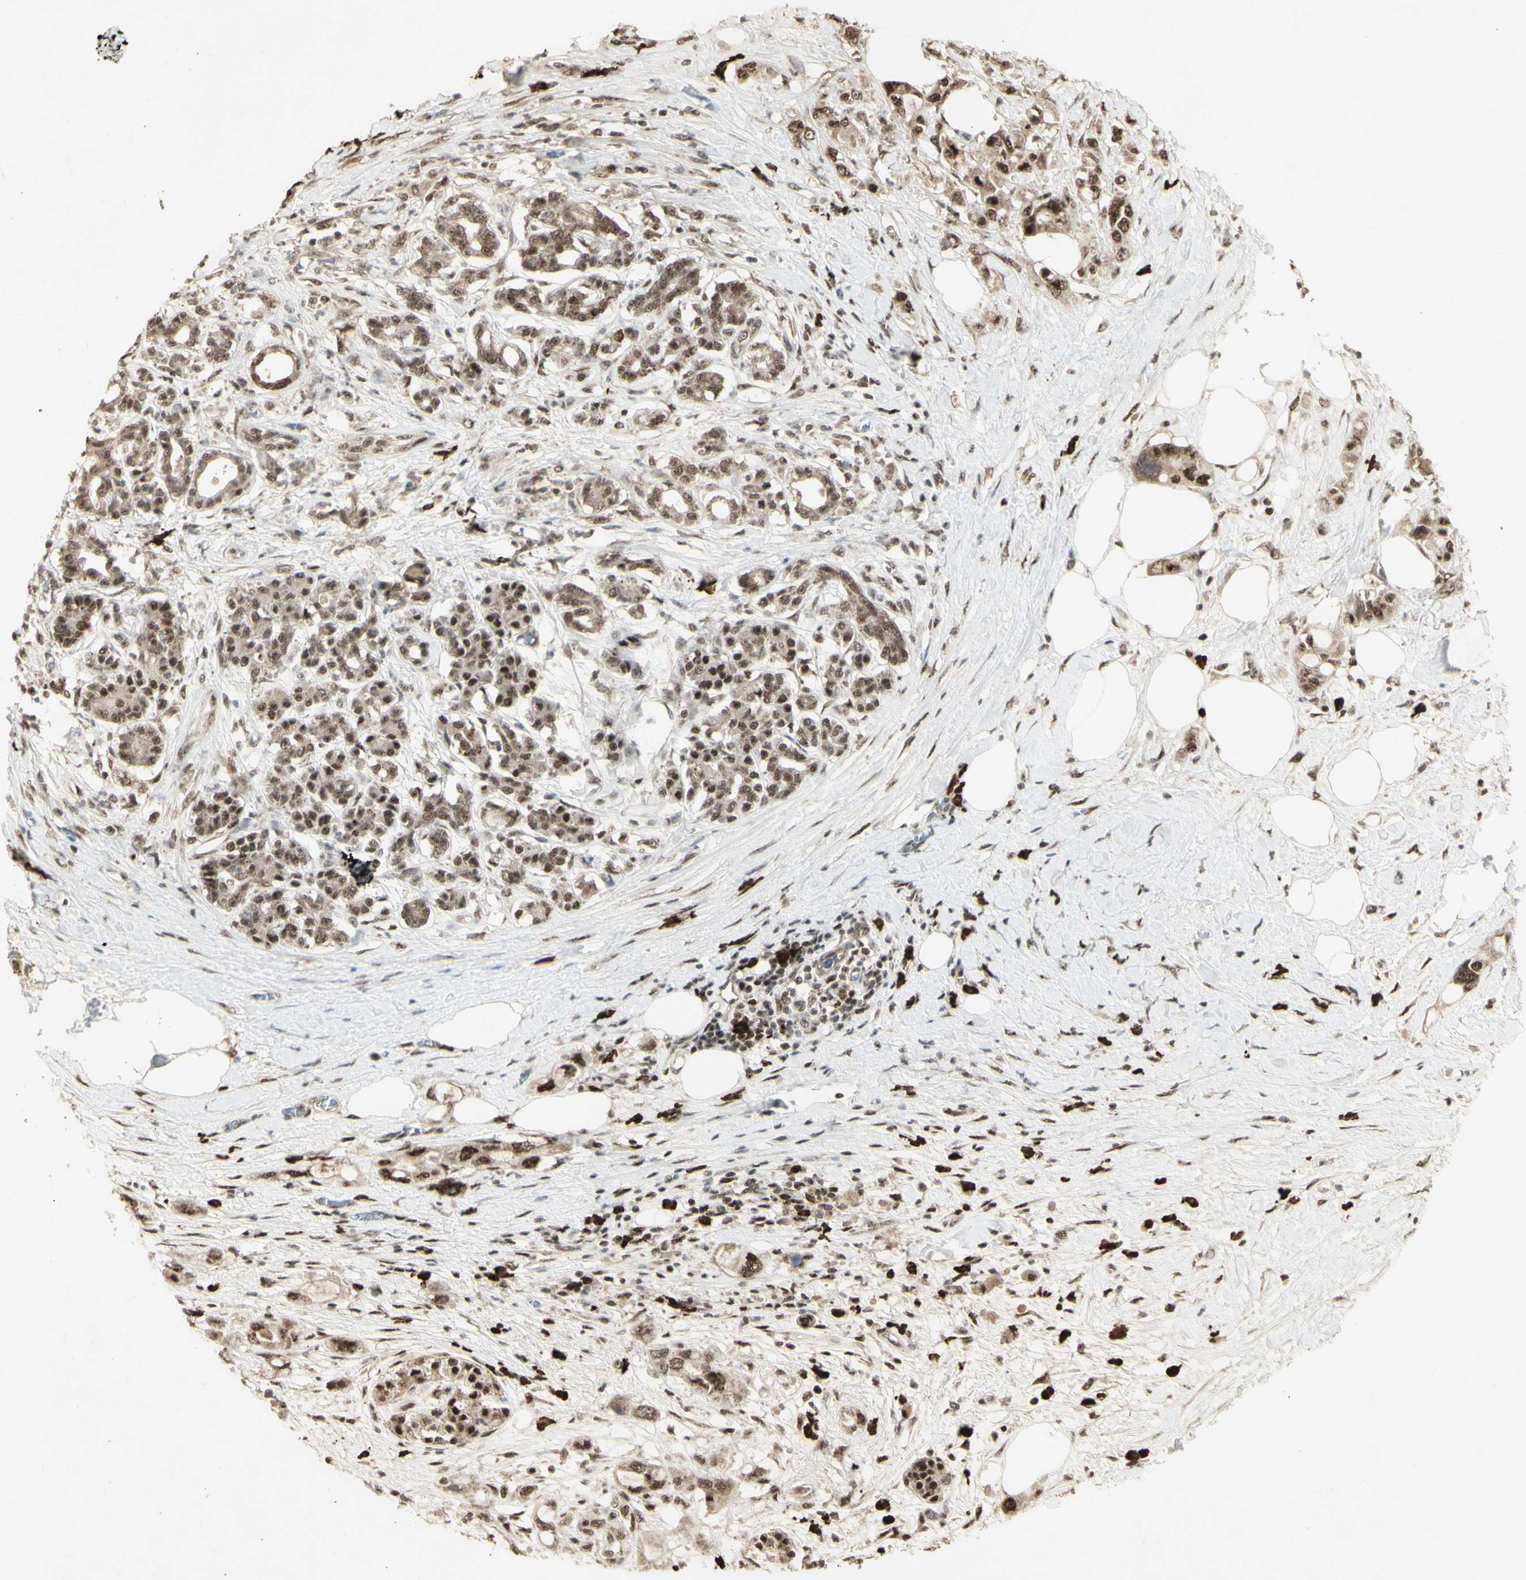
{"staining": {"intensity": "strong", "quantity": "25%-75%", "location": "nuclear"}, "tissue": "pancreatic cancer", "cell_type": "Tumor cells", "image_type": "cancer", "snomed": [{"axis": "morphology", "description": "Adenocarcinoma, NOS"}, {"axis": "topography", "description": "Pancreas"}], "caption": "Tumor cells exhibit strong nuclear staining in about 25%-75% of cells in pancreatic cancer (adenocarcinoma).", "gene": "CCNT1", "patient": {"sex": "female", "age": 56}}